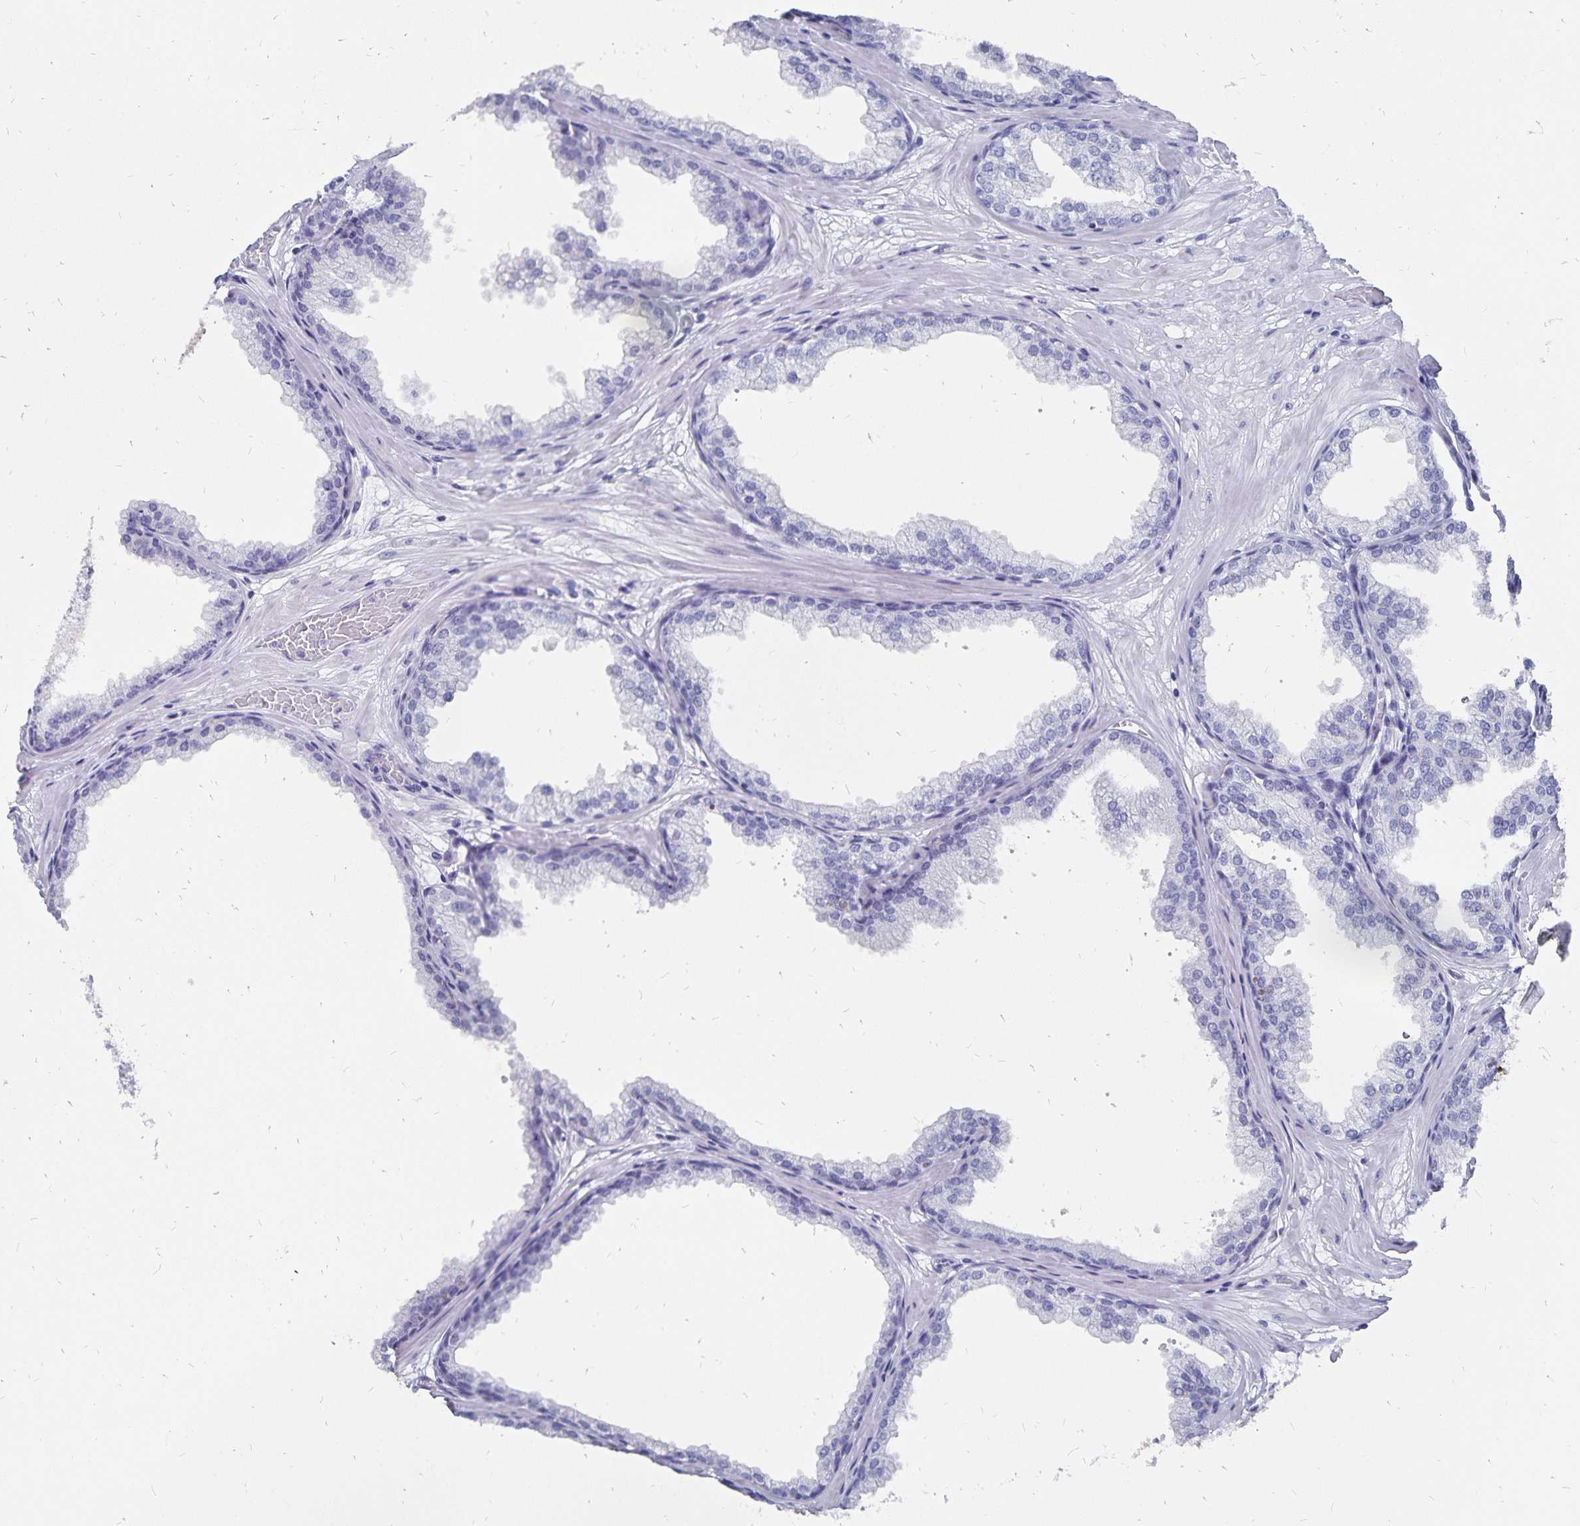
{"staining": {"intensity": "negative", "quantity": "none", "location": "none"}, "tissue": "prostate", "cell_type": "Glandular cells", "image_type": "normal", "snomed": [{"axis": "morphology", "description": "Normal tissue, NOS"}, {"axis": "topography", "description": "Prostate"}], "caption": "IHC micrograph of unremarkable prostate: human prostate stained with DAB shows no significant protein positivity in glandular cells.", "gene": "ADH1A", "patient": {"sex": "male", "age": 37}}